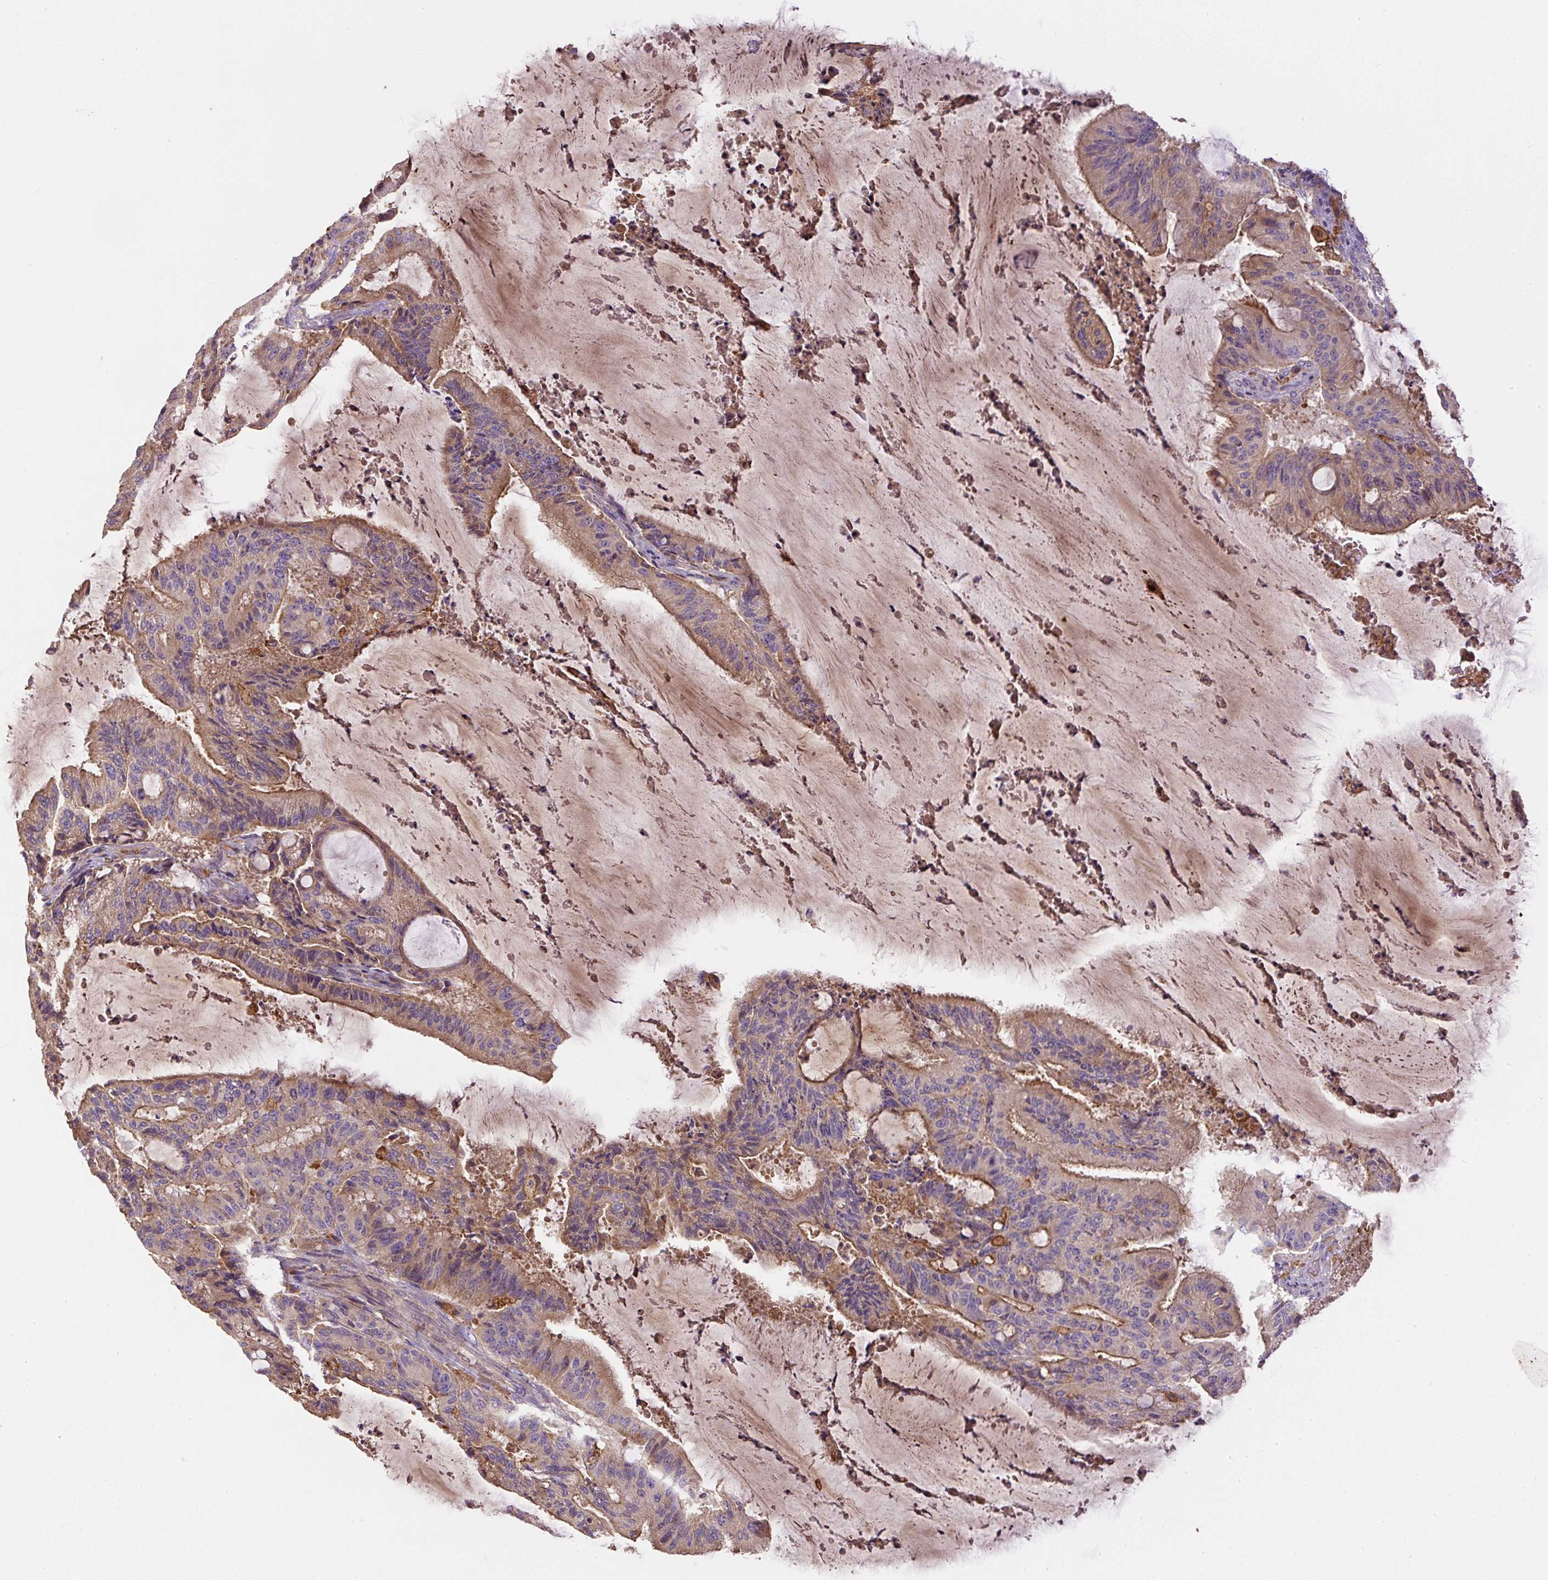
{"staining": {"intensity": "moderate", "quantity": "25%-75%", "location": "cytoplasmic/membranous"}, "tissue": "liver cancer", "cell_type": "Tumor cells", "image_type": "cancer", "snomed": [{"axis": "morphology", "description": "Normal tissue, NOS"}, {"axis": "morphology", "description": "Cholangiocarcinoma"}, {"axis": "topography", "description": "Liver"}, {"axis": "topography", "description": "Peripheral nerve tissue"}], "caption": "Protein expression analysis of liver cholangiocarcinoma reveals moderate cytoplasmic/membranous expression in approximately 25%-75% of tumor cells.", "gene": "DAPK1", "patient": {"sex": "female", "age": 73}}